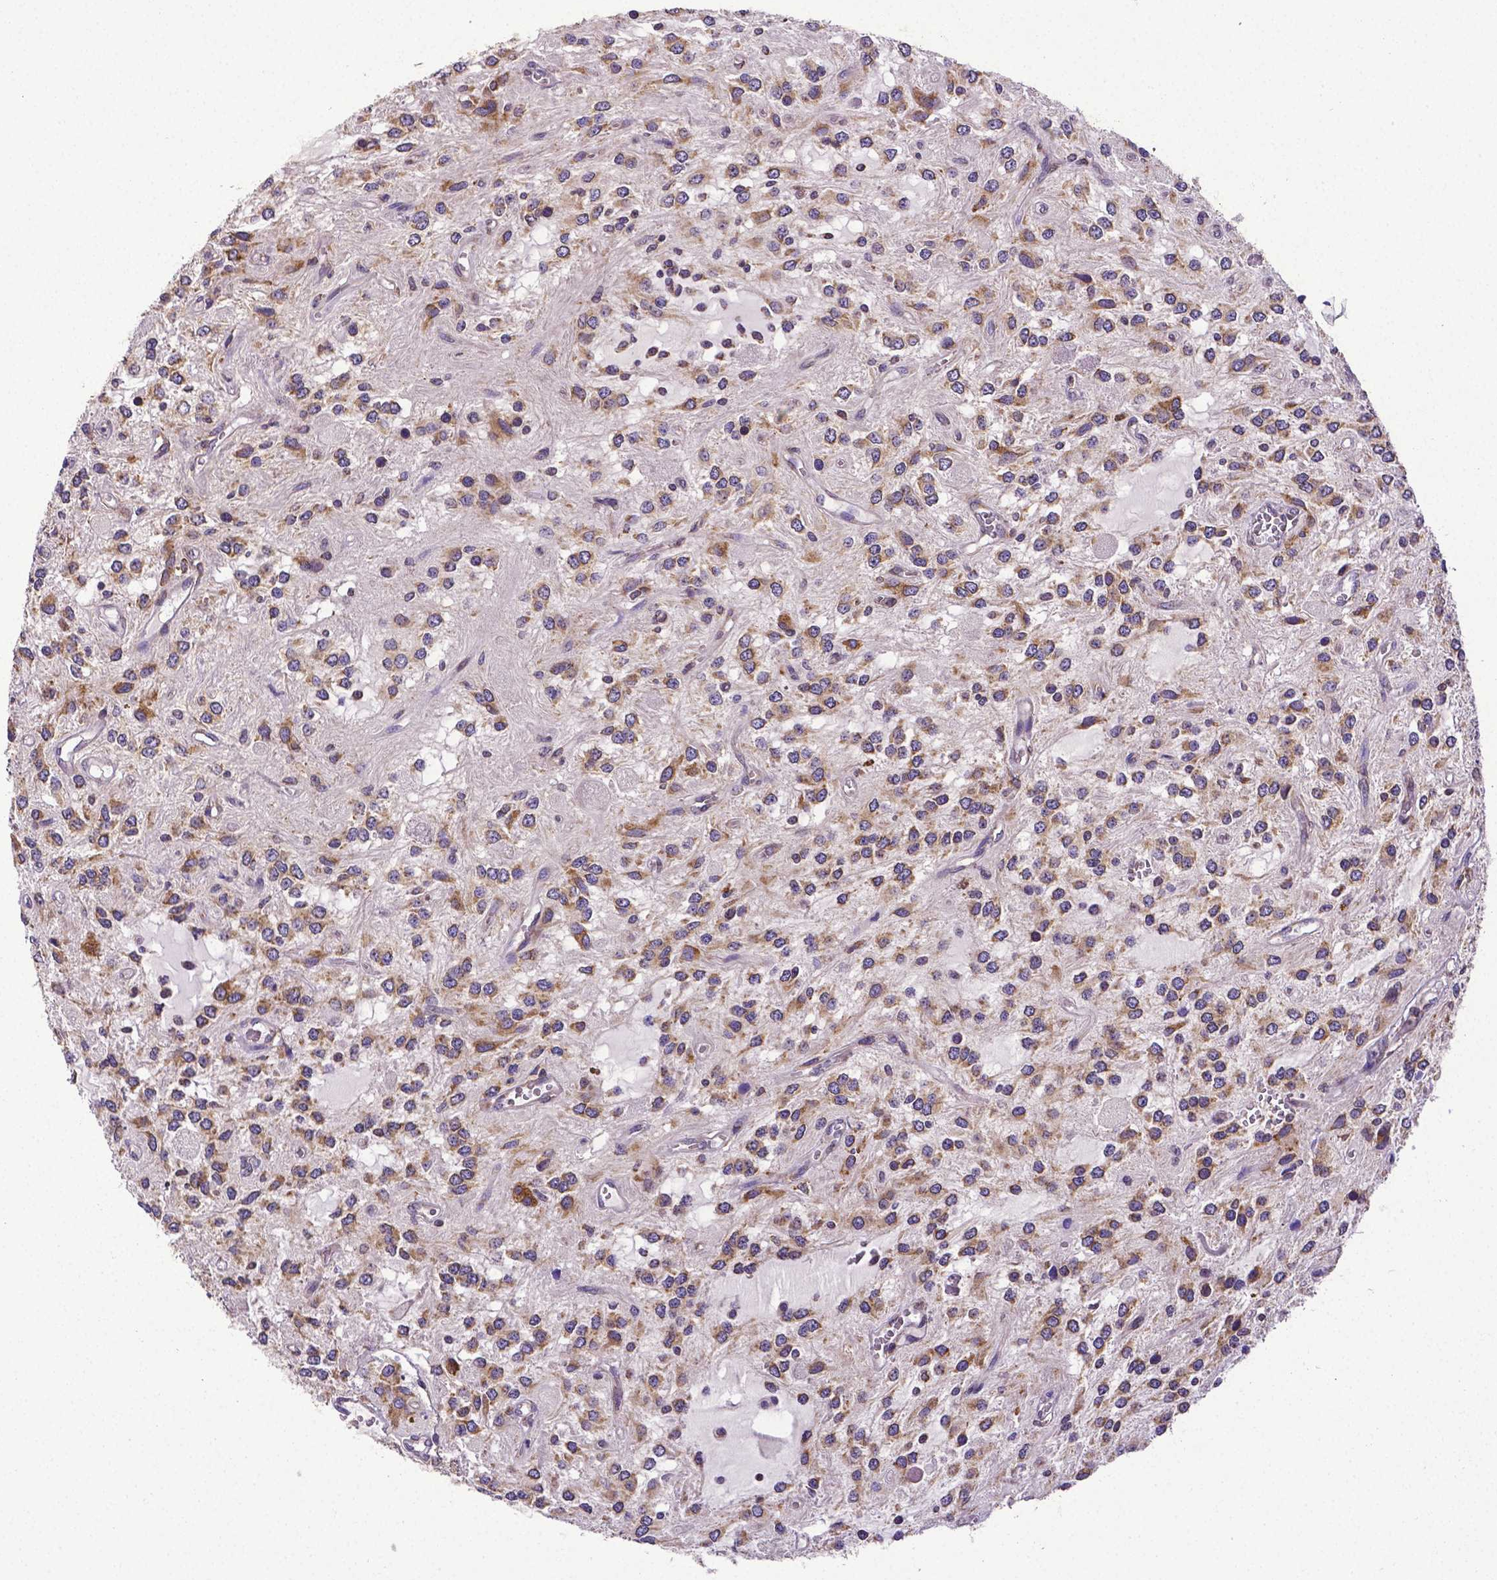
{"staining": {"intensity": "moderate", "quantity": "25%-75%", "location": "cytoplasmic/membranous"}, "tissue": "glioma", "cell_type": "Tumor cells", "image_type": "cancer", "snomed": [{"axis": "morphology", "description": "Glioma, malignant, Low grade"}, {"axis": "topography", "description": "Cerebellum"}], "caption": "Malignant low-grade glioma tissue reveals moderate cytoplasmic/membranous positivity in approximately 25%-75% of tumor cells, visualized by immunohistochemistry.", "gene": "MTDH", "patient": {"sex": "female", "age": 14}}